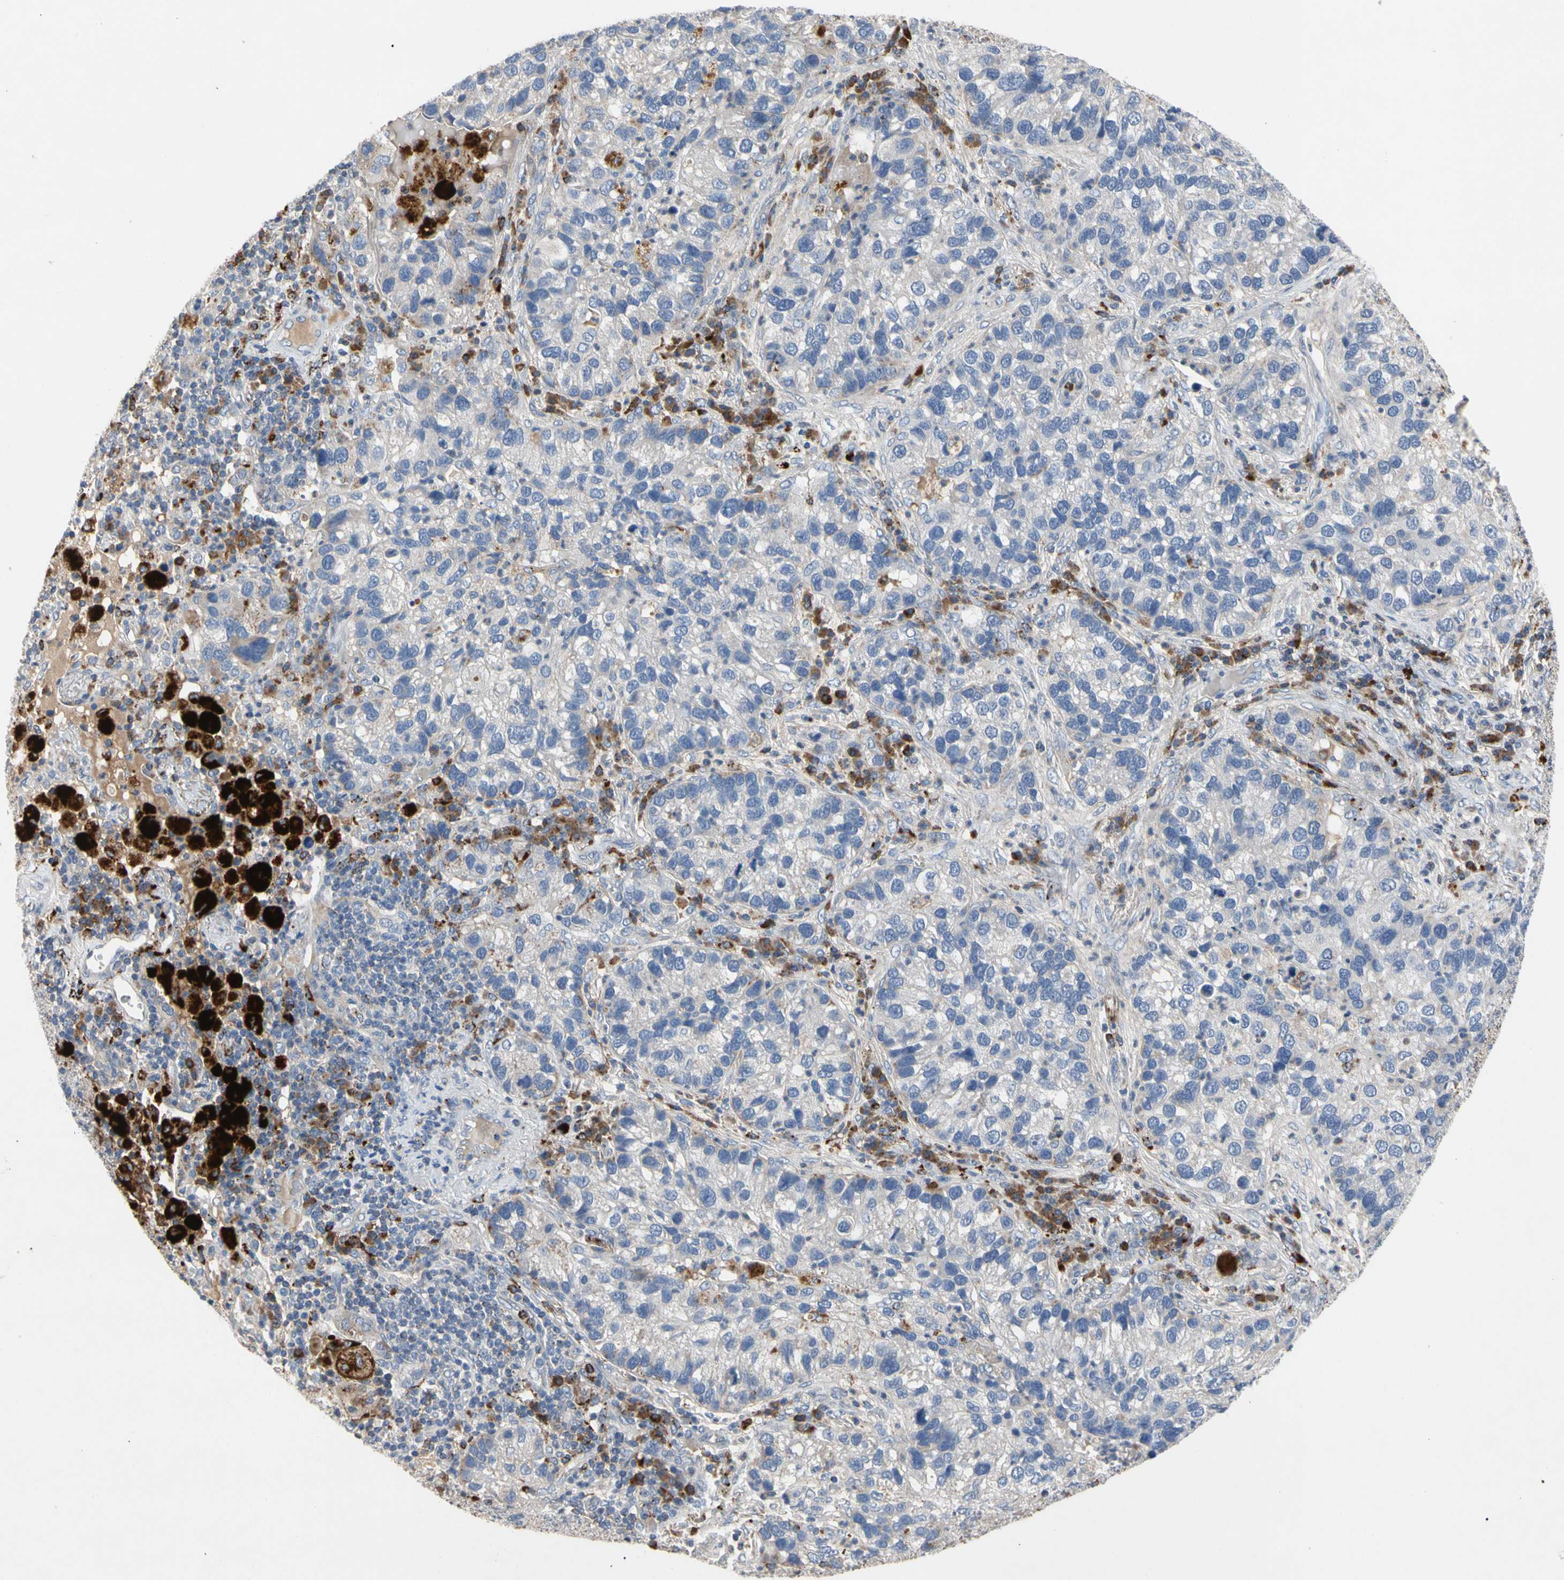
{"staining": {"intensity": "negative", "quantity": "none", "location": "none"}, "tissue": "lung cancer", "cell_type": "Tumor cells", "image_type": "cancer", "snomed": [{"axis": "morphology", "description": "Normal tissue, NOS"}, {"axis": "morphology", "description": "Adenocarcinoma, NOS"}, {"axis": "topography", "description": "Bronchus"}, {"axis": "topography", "description": "Lung"}], "caption": "Protein analysis of adenocarcinoma (lung) shows no significant expression in tumor cells. (Immunohistochemistry (ihc), brightfield microscopy, high magnification).", "gene": "ADA2", "patient": {"sex": "male", "age": 54}}